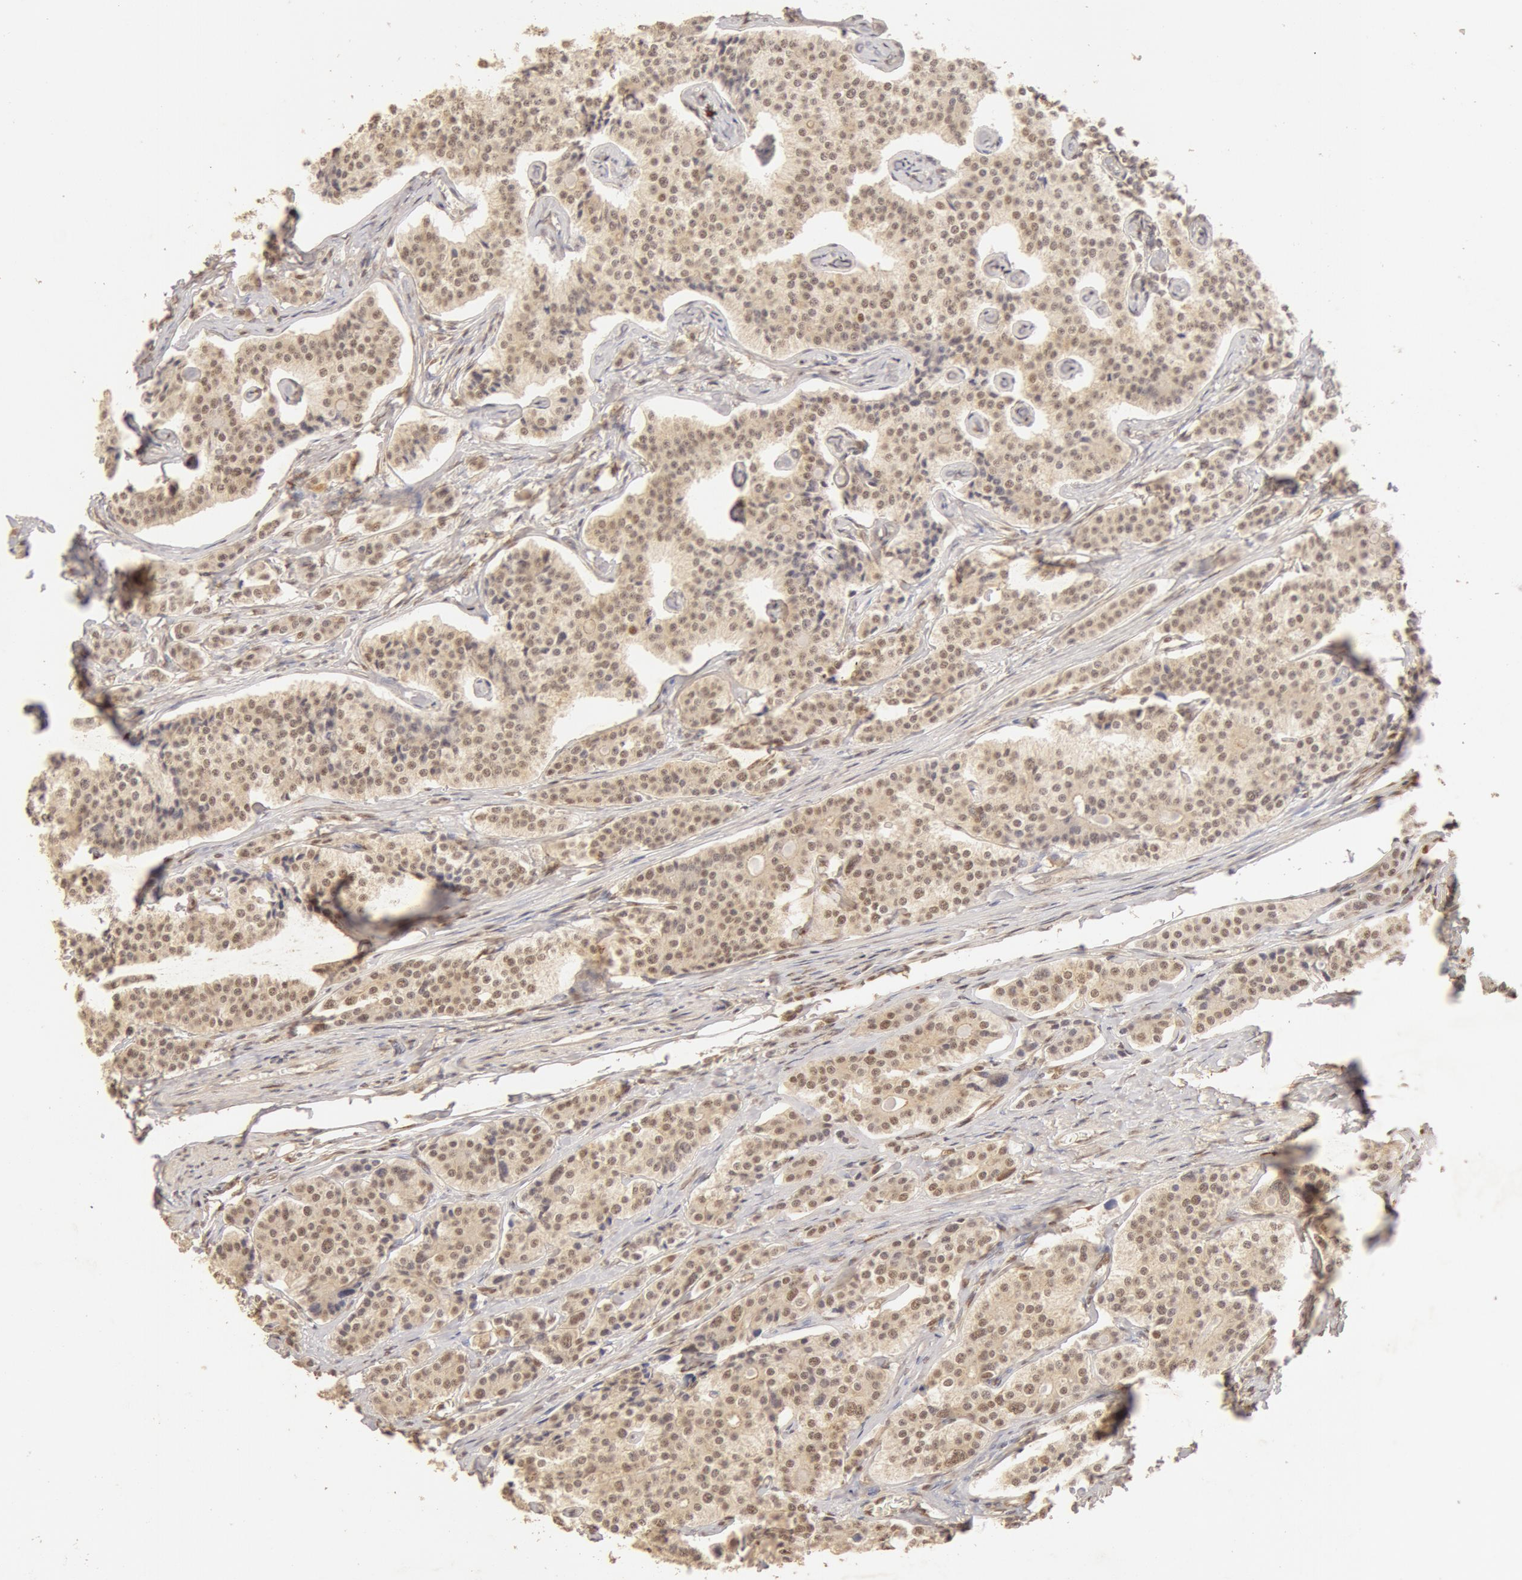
{"staining": {"intensity": "moderate", "quantity": ">75%", "location": "cytoplasmic/membranous,nuclear"}, "tissue": "carcinoid", "cell_type": "Tumor cells", "image_type": "cancer", "snomed": [{"axis": "morphology", "description": "Carcinoid, malignant, NOS"}, {"axis": "topography", "description": "Small intestine"}], "caption": "Protein positivity by IHC exhibits moderate cytoplasmic/membranous and nuclear expression in approximately >75% of tumor cells in carcinoid (malignant).", "gene": "SNRNP70", "patient": {"sex": "male", "age": 63}}